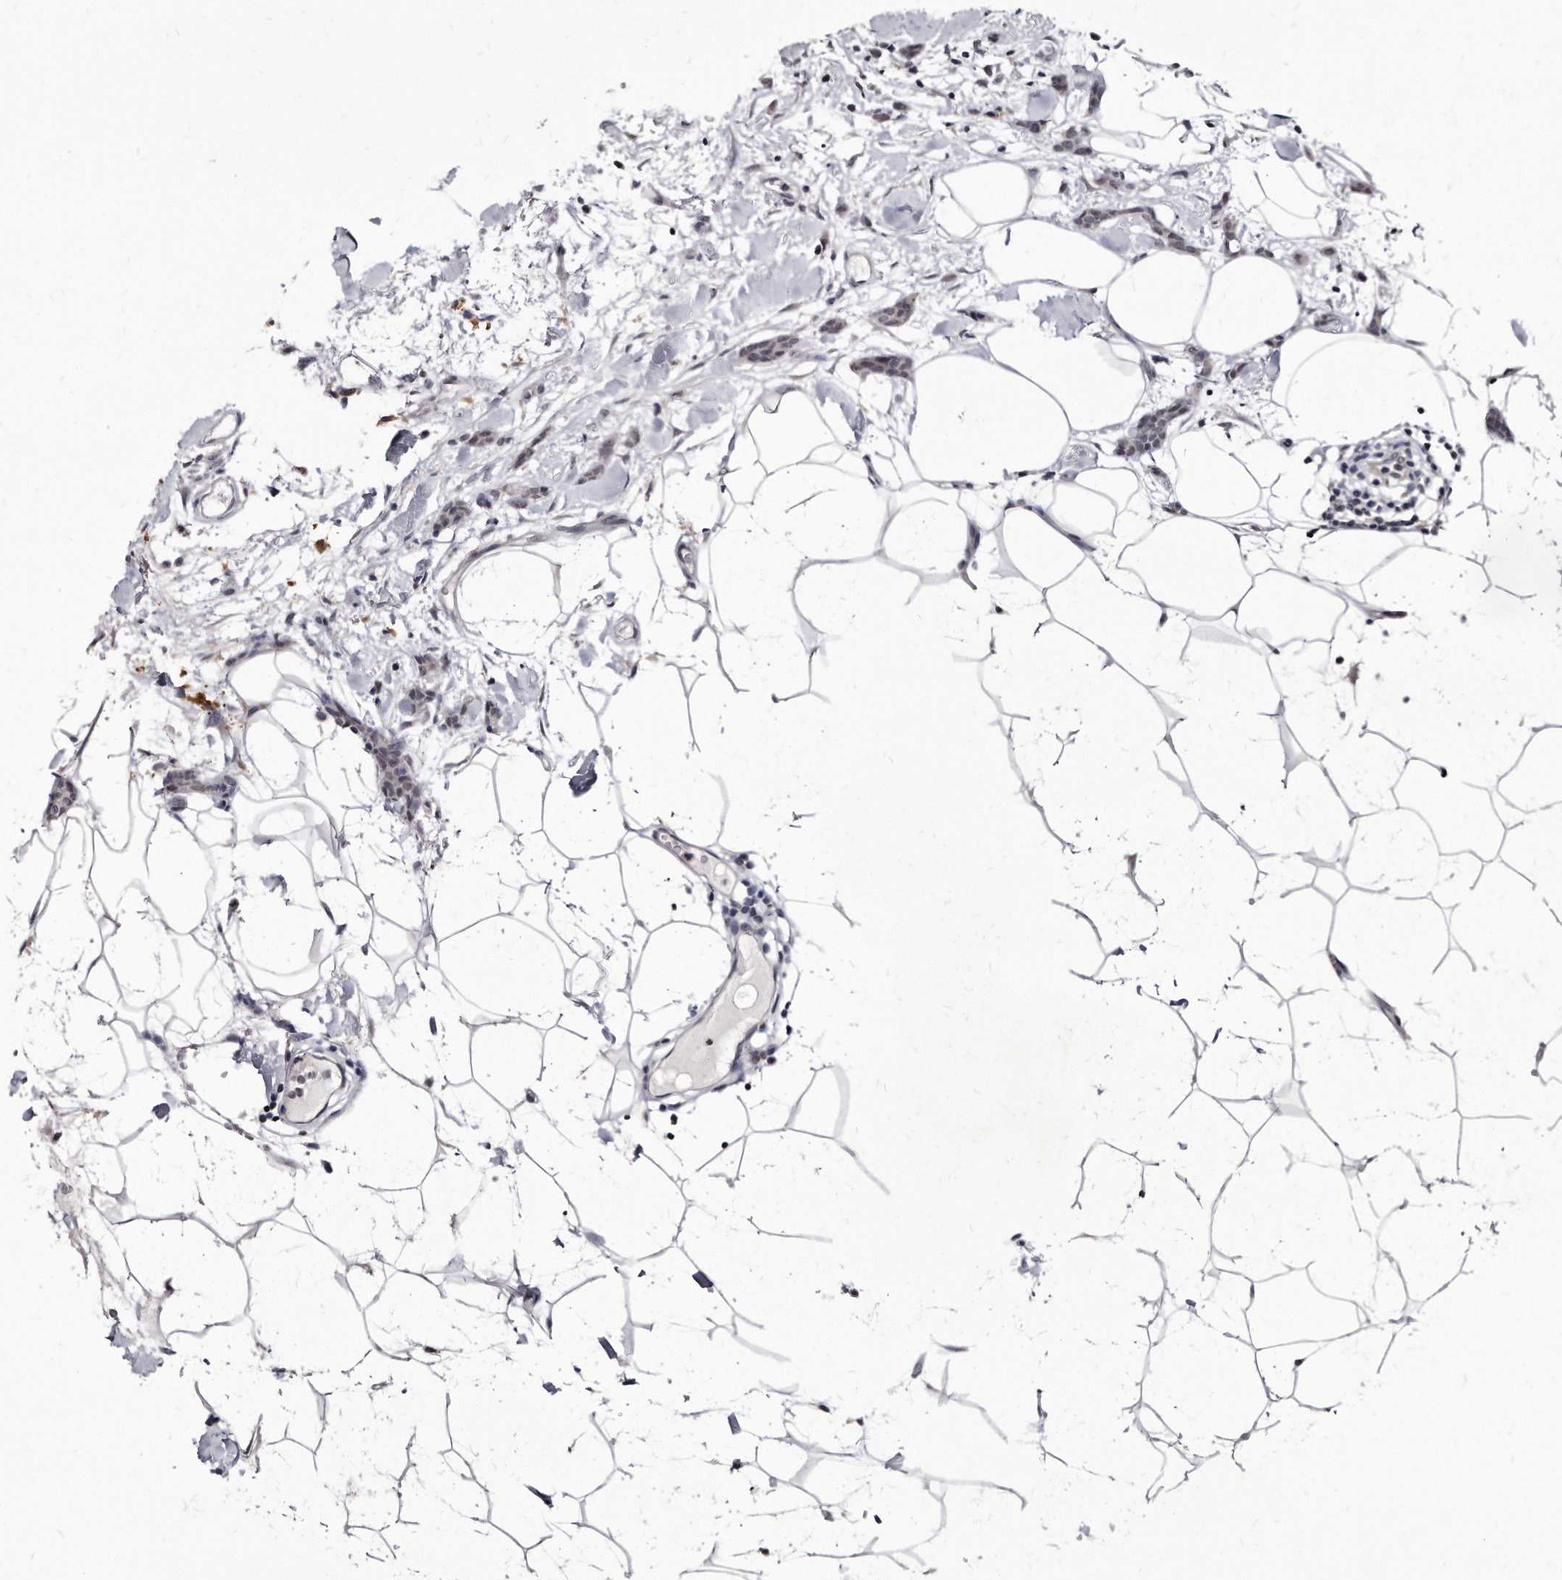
{"staining": {"intensity": "negative", "quantity": "none", "location": "none"}, "tissue": "breast cancer", "cell_type": "Tumor cells", "image_type": "cancer", "snomed": [{"axis": "morphology", "description": "Lobular carcinoma"}, {"axis": "topography", "description": "Skin"}, {"axis": "topography", "description": "Breast"}], "caption": "A micrograph of human breast cancer is negative for staining in tumor cells. (Immunohistochemistry (ihc), brightfield microscopy, high magnification).", "gene": "KLHDC3", "patient": {"sex": "female", "age": 46}}